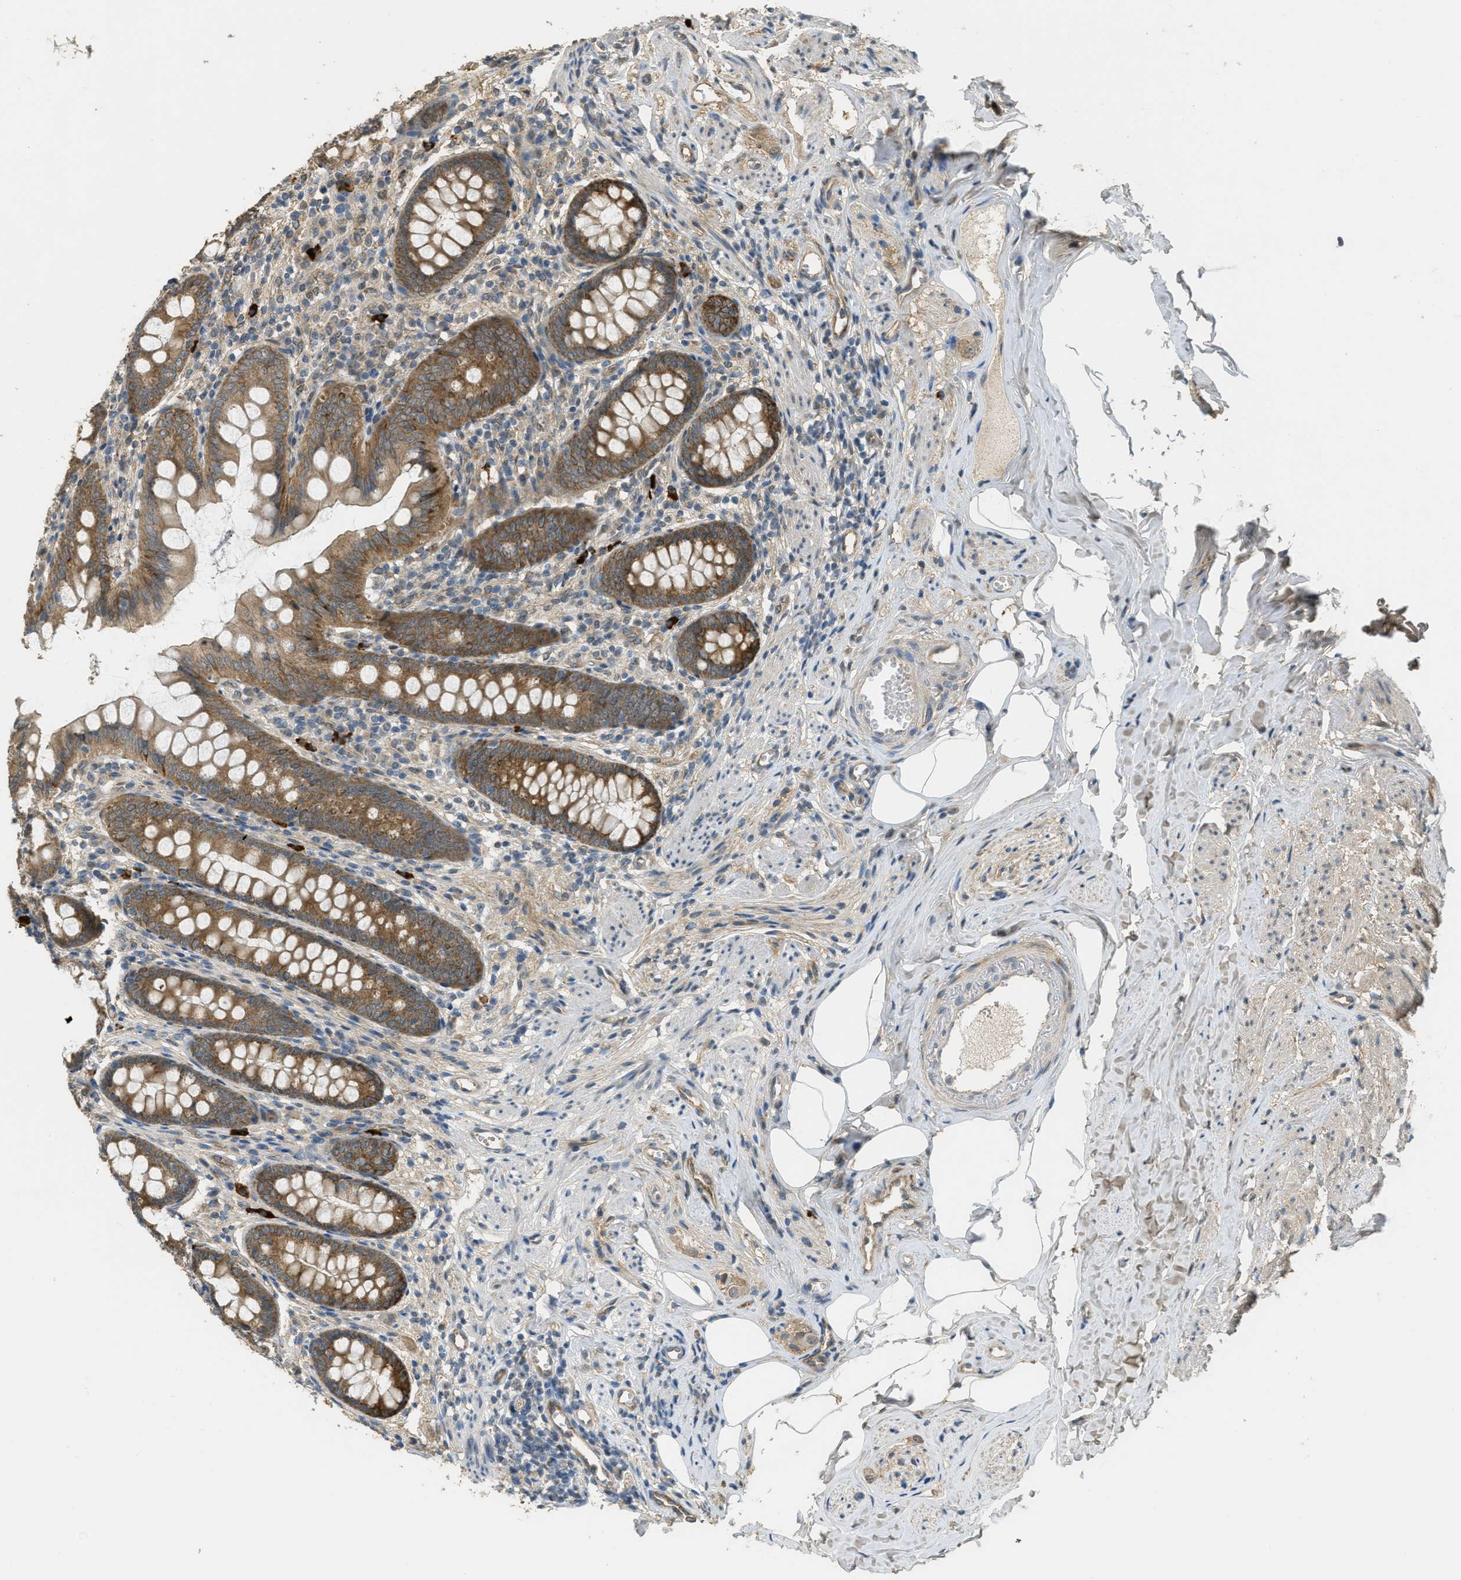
{"staining": {"intensity": "strong", "quantity": ">75%", "location": "cytoplasmic/membranous"}, "tissue": "appendix", "cell_type": "Glandular cells", "image_type": "normal", "snomed": [{"axis": "morphology", "description": "Normal tissue, NOS"}, {"axis": "topography", "description": "Appendix"}], "caption": "A high-resolution histopathology image shows immunohistochemistry (IHC) staining of unremarkable appendix, which exhibits strong cytoplasmic/membranous positivity in approximately >75% of glandular cells.", "gene": "IGF2BP2", "patient": {"sex": "female", "age": 77}}